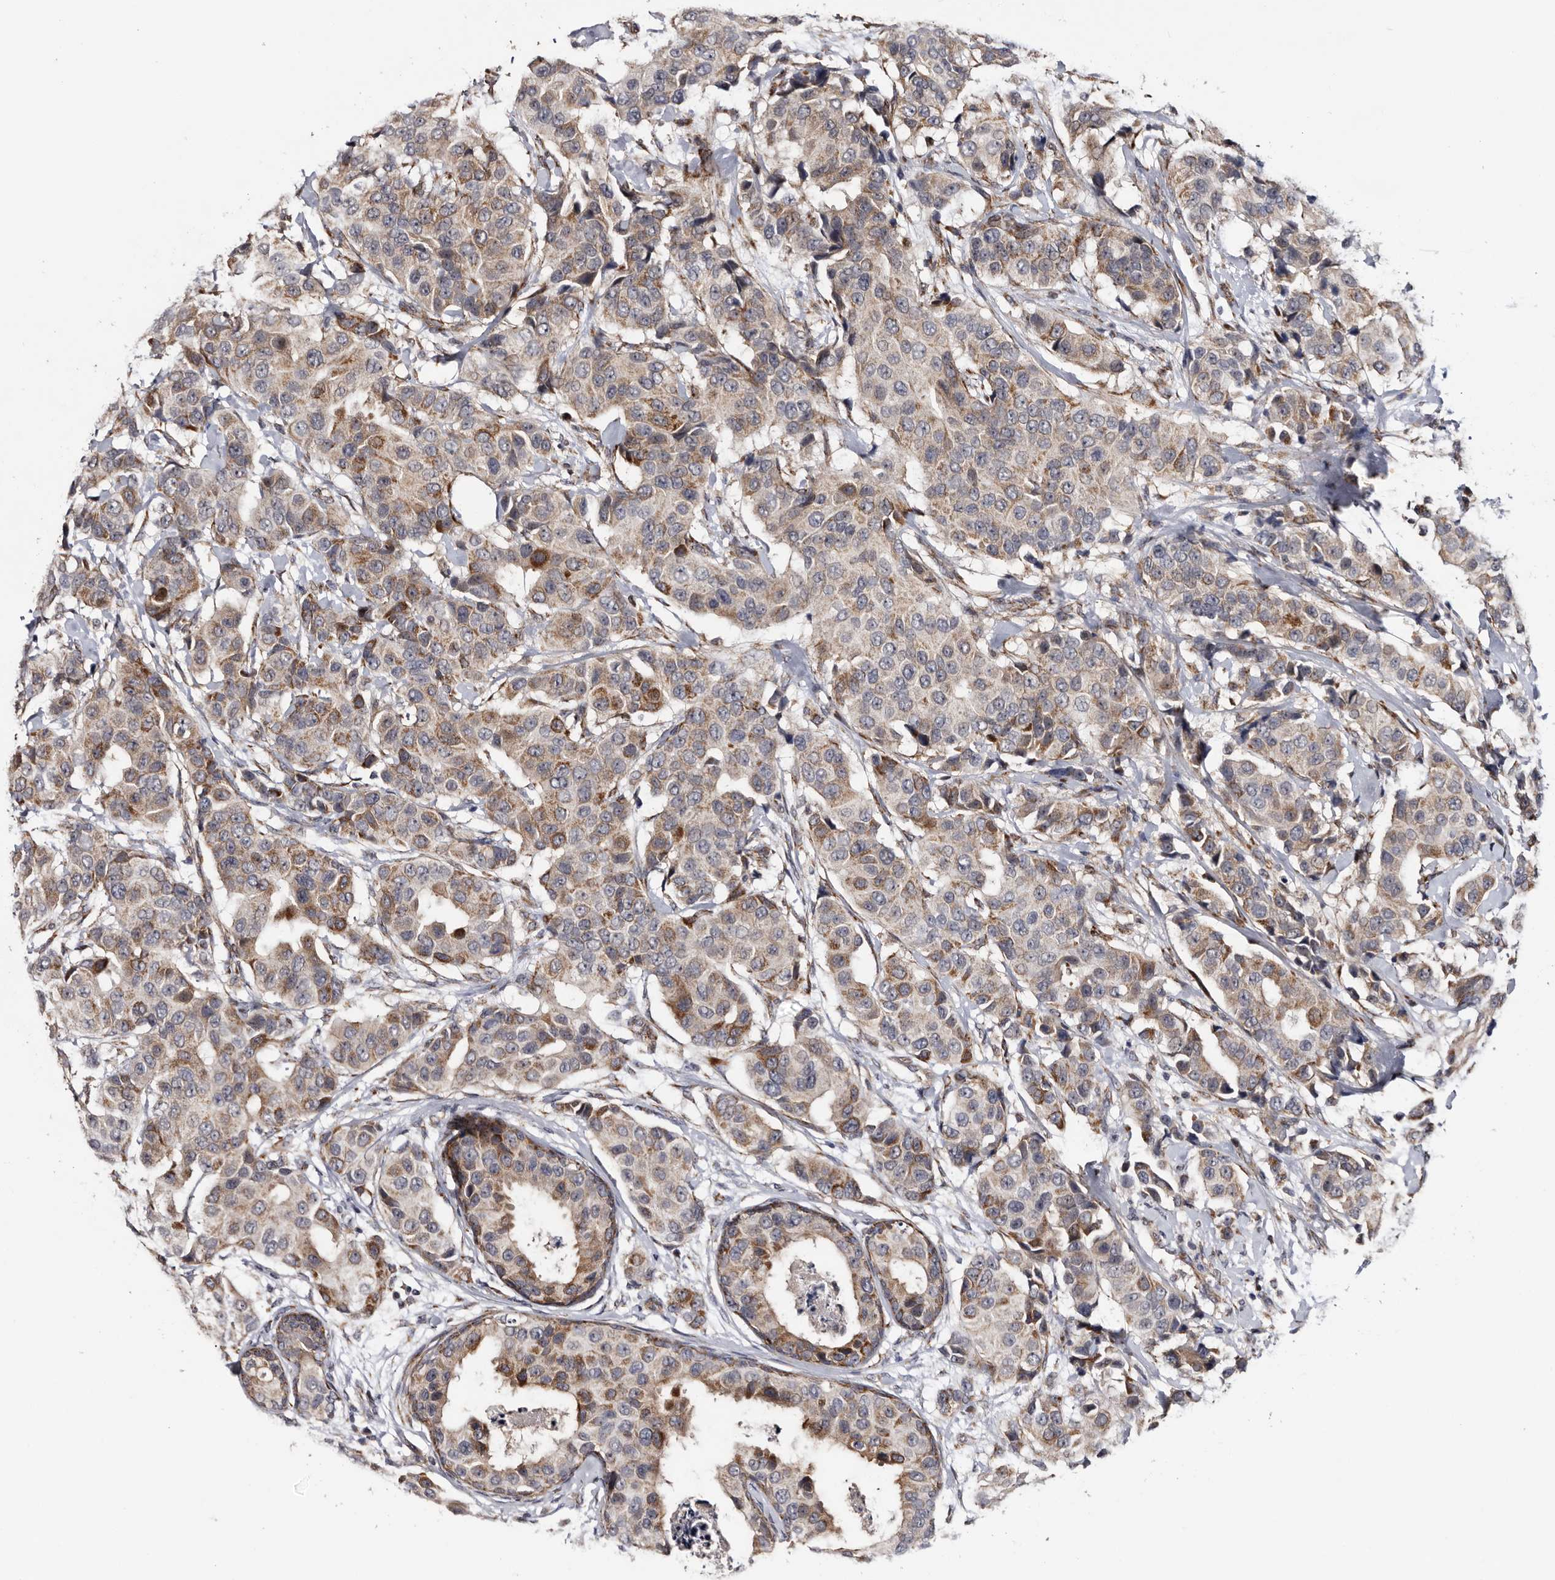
{"staining": {"intensity": "moderate", "quantity": "<25%", "location": "cytoplasmic/membranous"}, "tissue": "breast cancer", "cell_type": "Tumor cells", "image_type": "cancer", "snomed": [{"axis": "morphology", "description": "Normal tissue, NOS"}, {"axis": "morphology", "description": "Duct carcinoma"}, {"axis": "topography", "description": "Breast"}], "caption": "Tumor cells demonstrate moderate cytoplasmic/membranous staining in approximately <25% of cells in breast infiltrating ductal carcinoma.", "gene": "ARMCX2", "patient": {"sex": "female", "age": 39}}